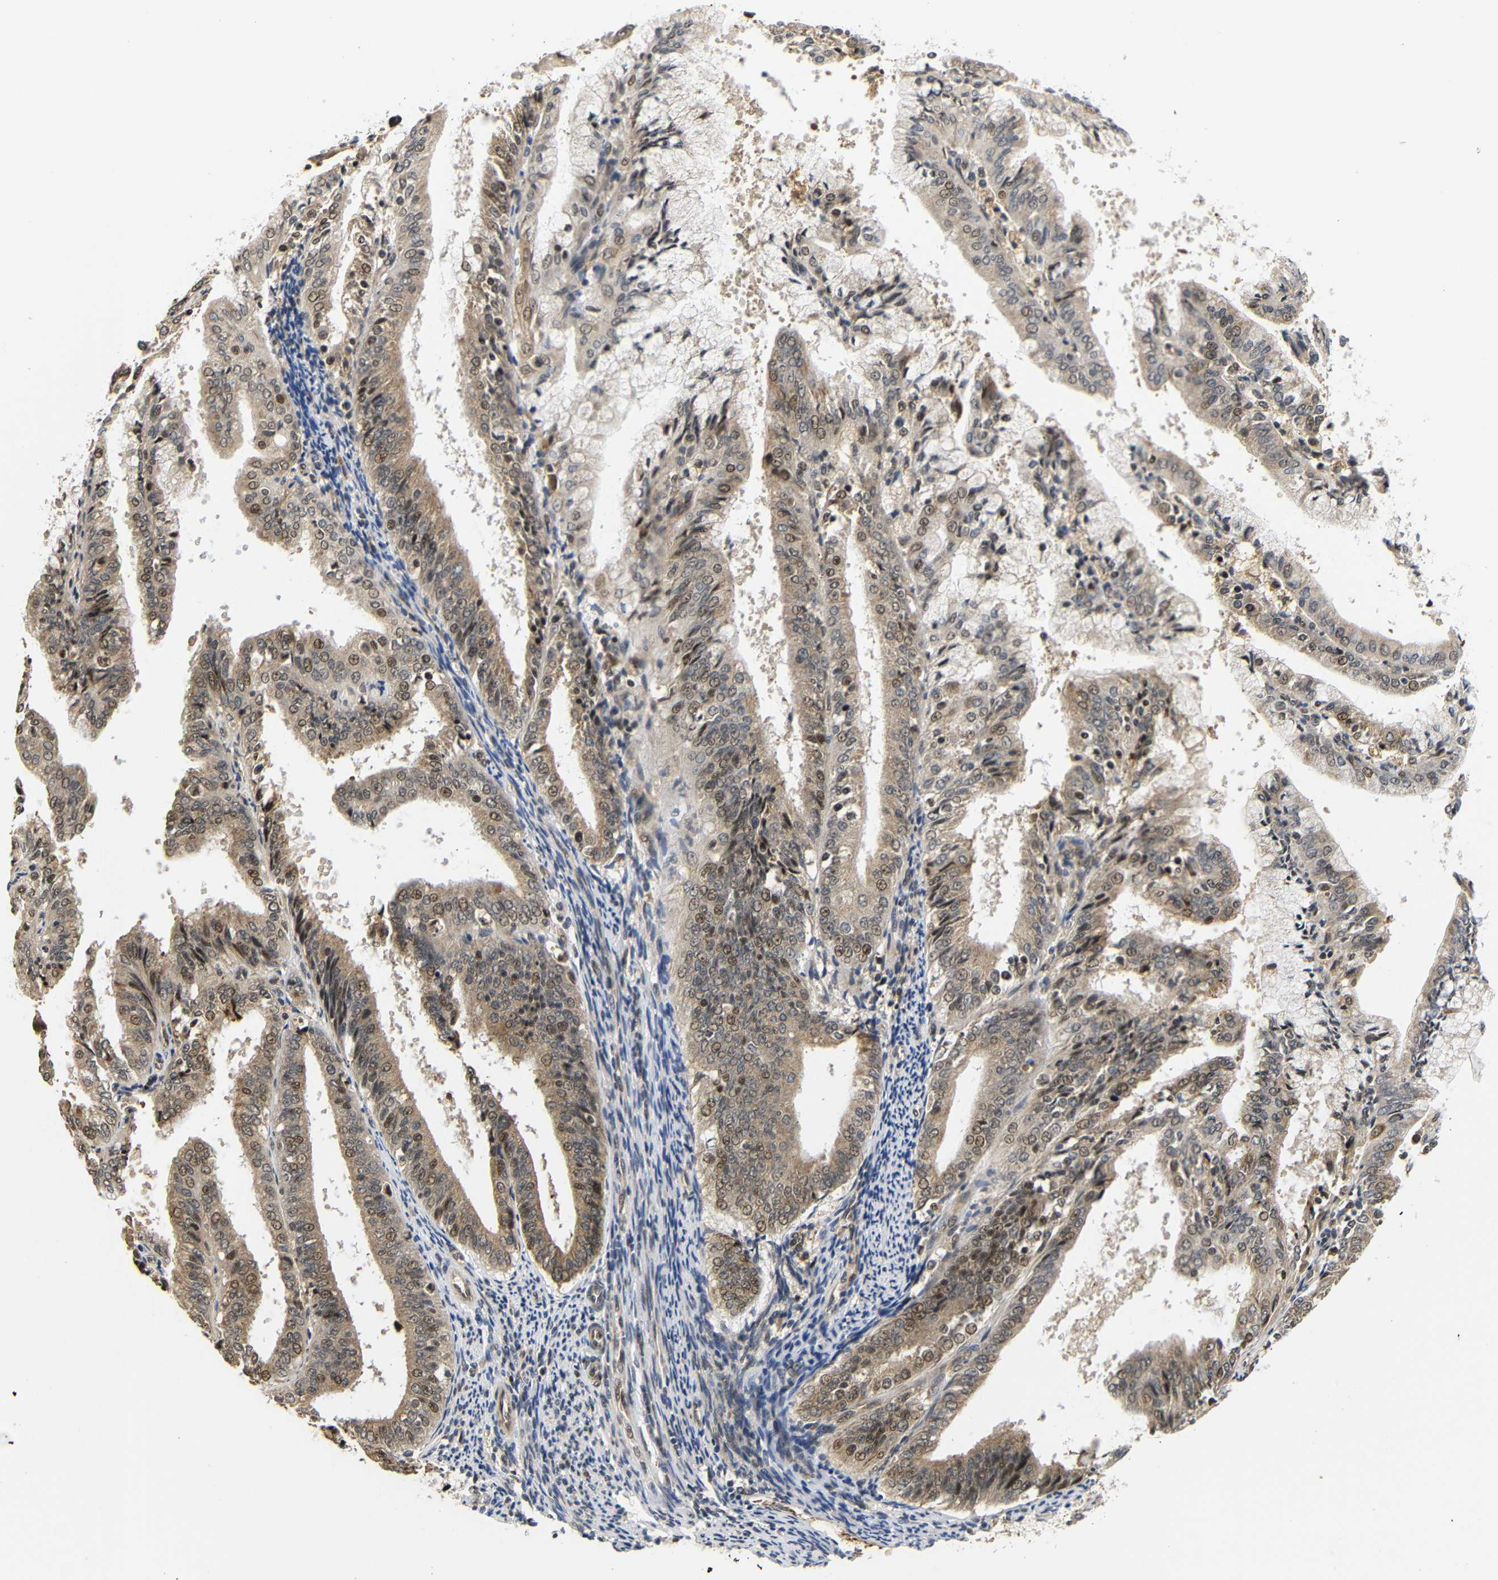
{"staining": {"intensity": "strong", "quantity": ">75%", "location": "cytoplasmic/membranous,nuclear"}, "tissue": "endometrial cancer", "cell_type": "Tumor cells", "image_type": "cancer", "snomed": [{"axis": "morphology", "description": "Adenocarcinoma, NOS"}, {"axis": "topography", "description": "Endometrium"}], "caption": "About >75% of tumor cells in endometrial cancer demonstrate strong cytoplasmic/membranous and nuclear protein expression as visualized by brown immunohistochemical staining.", "gene": "GJA5", "patient": {"sex": "female", "age": 63}}